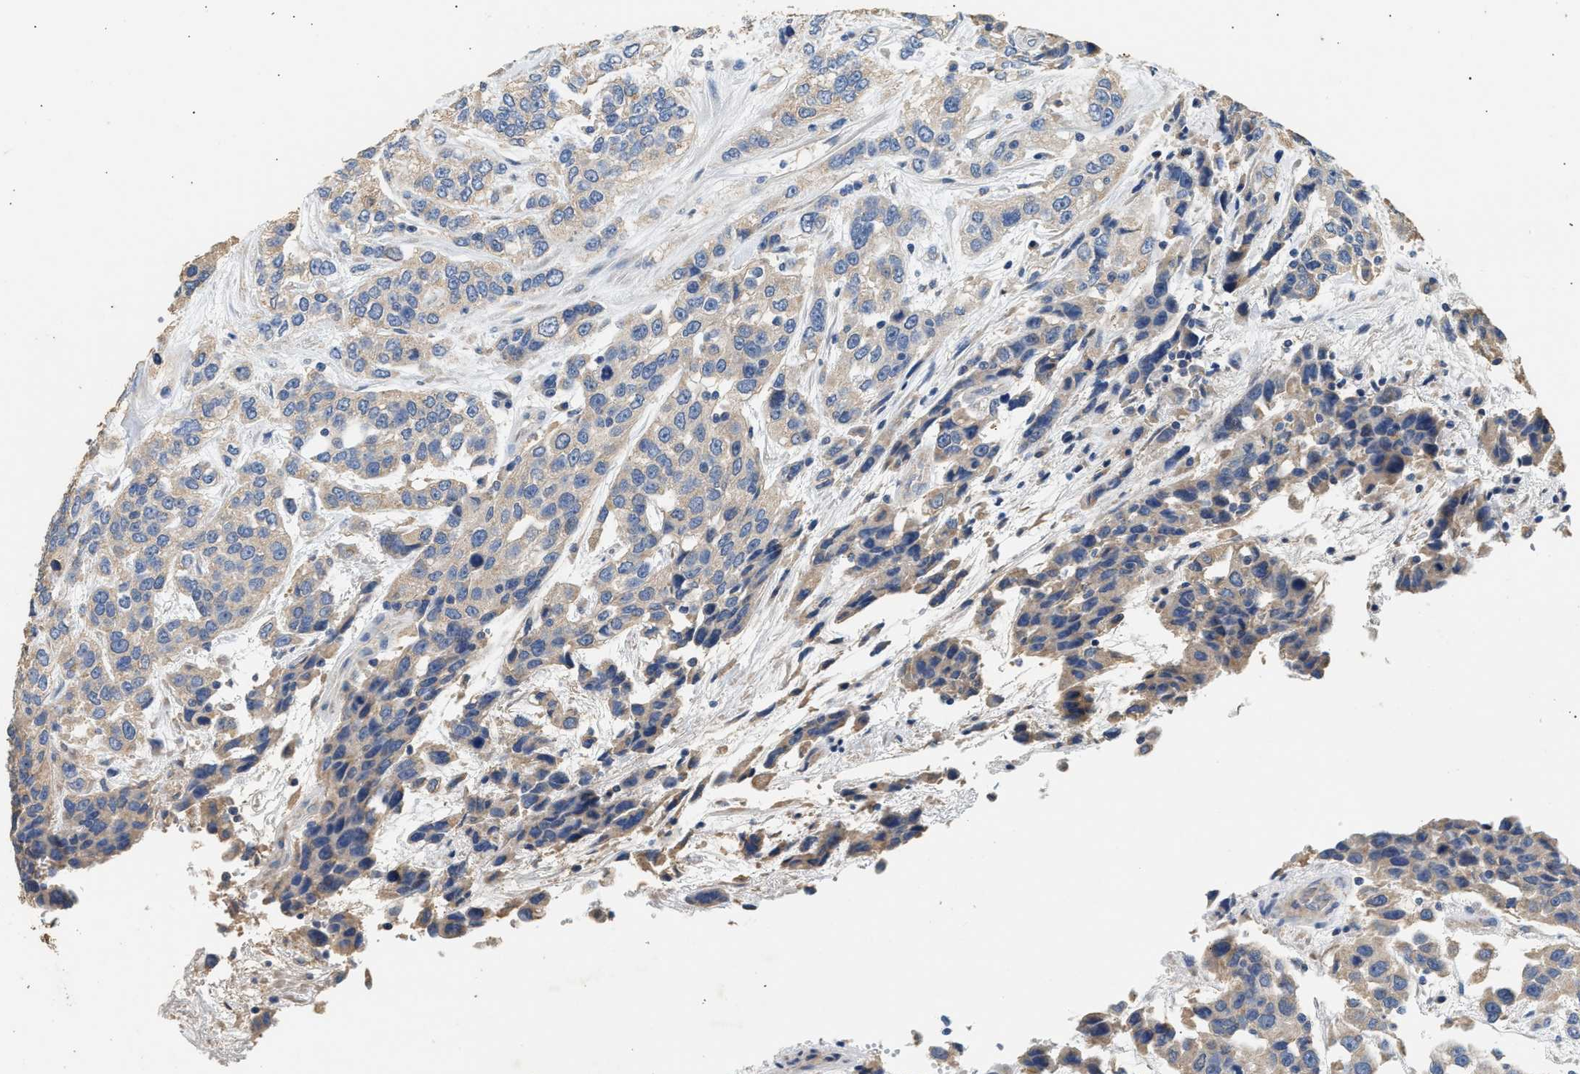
{"staining": {"intensity": "weak", "quantity": "25%-75%", "location": "cytoplasmic/membranous"}, "tissue": "urothelial cancer", "cell_type": "Tumor cells", "image_type": "cancer", "snomed": [{"axis": "morphology", "description": "Urothelial carcinoma, High grade"}, {"axis": "topography", "description": "Urinary bladder"}], "caption": "Immunohistochemistry (DAB) staining of human urothelial cancer demonstrates weak cytoplasmic/membranous protein positivity in approximately 25%-75% of tumor cells.", "gene": "WDR31", "patient": {"sex": "female", "age": 80}}